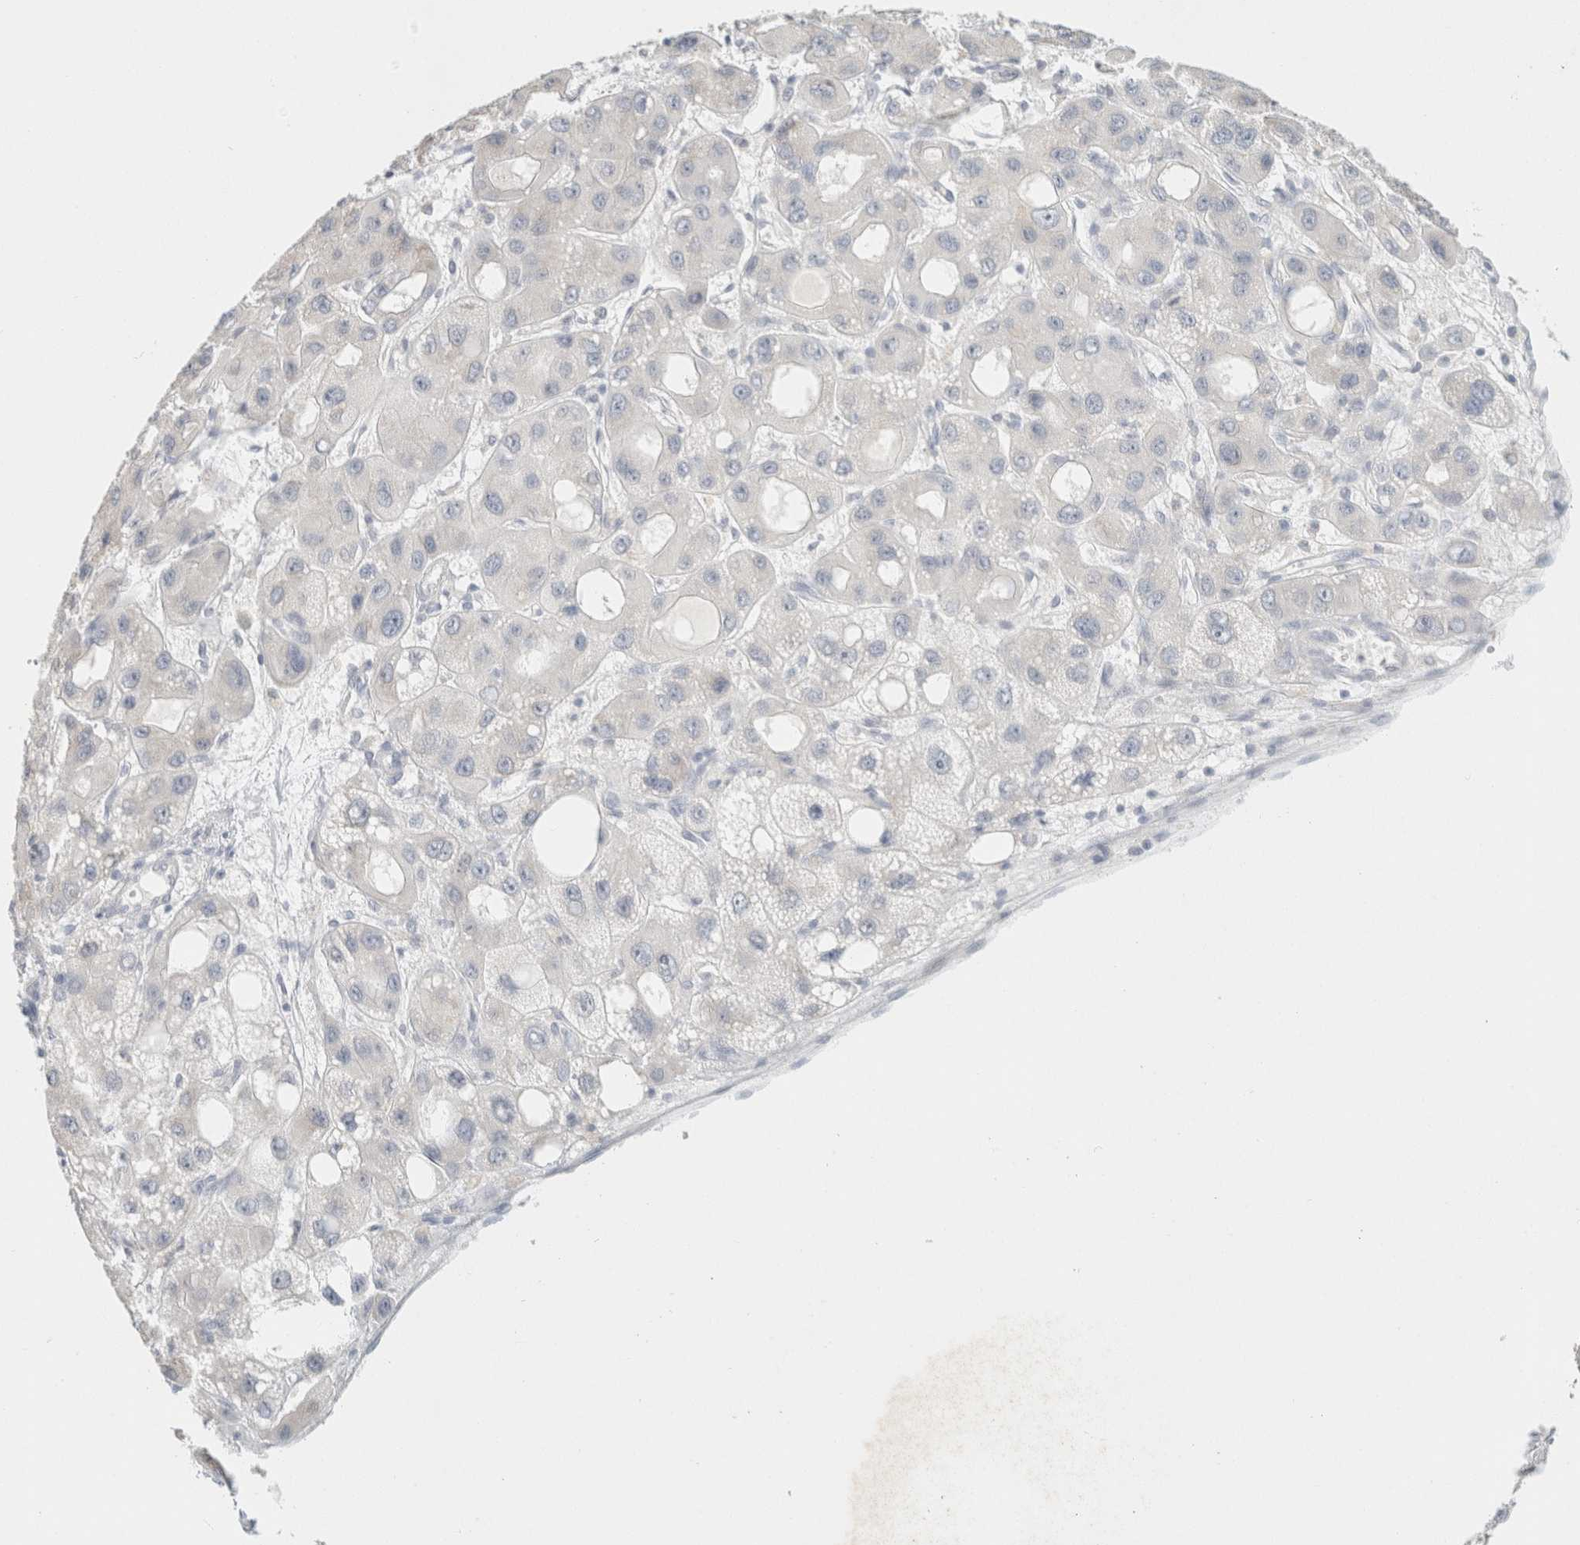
{"staining": {"intensity": "negative", "quantity": "none", "location": "none"}, "tissue": "liver cancer", "cell_type": "Tumor cells", "image_type": "cancer", "snomed": [{"axis": "morphology", "description": "Carcinoma, Hepatocellular, NOS"}, {"axis": "topography", "description": "Liver"}], "caption": "The micrograph exhibits no staining of tumor cells in liver cancer (hepatocellular carcinoma).", "gene": "NEFM", "patient": {"sex": "male", "age": 55}}